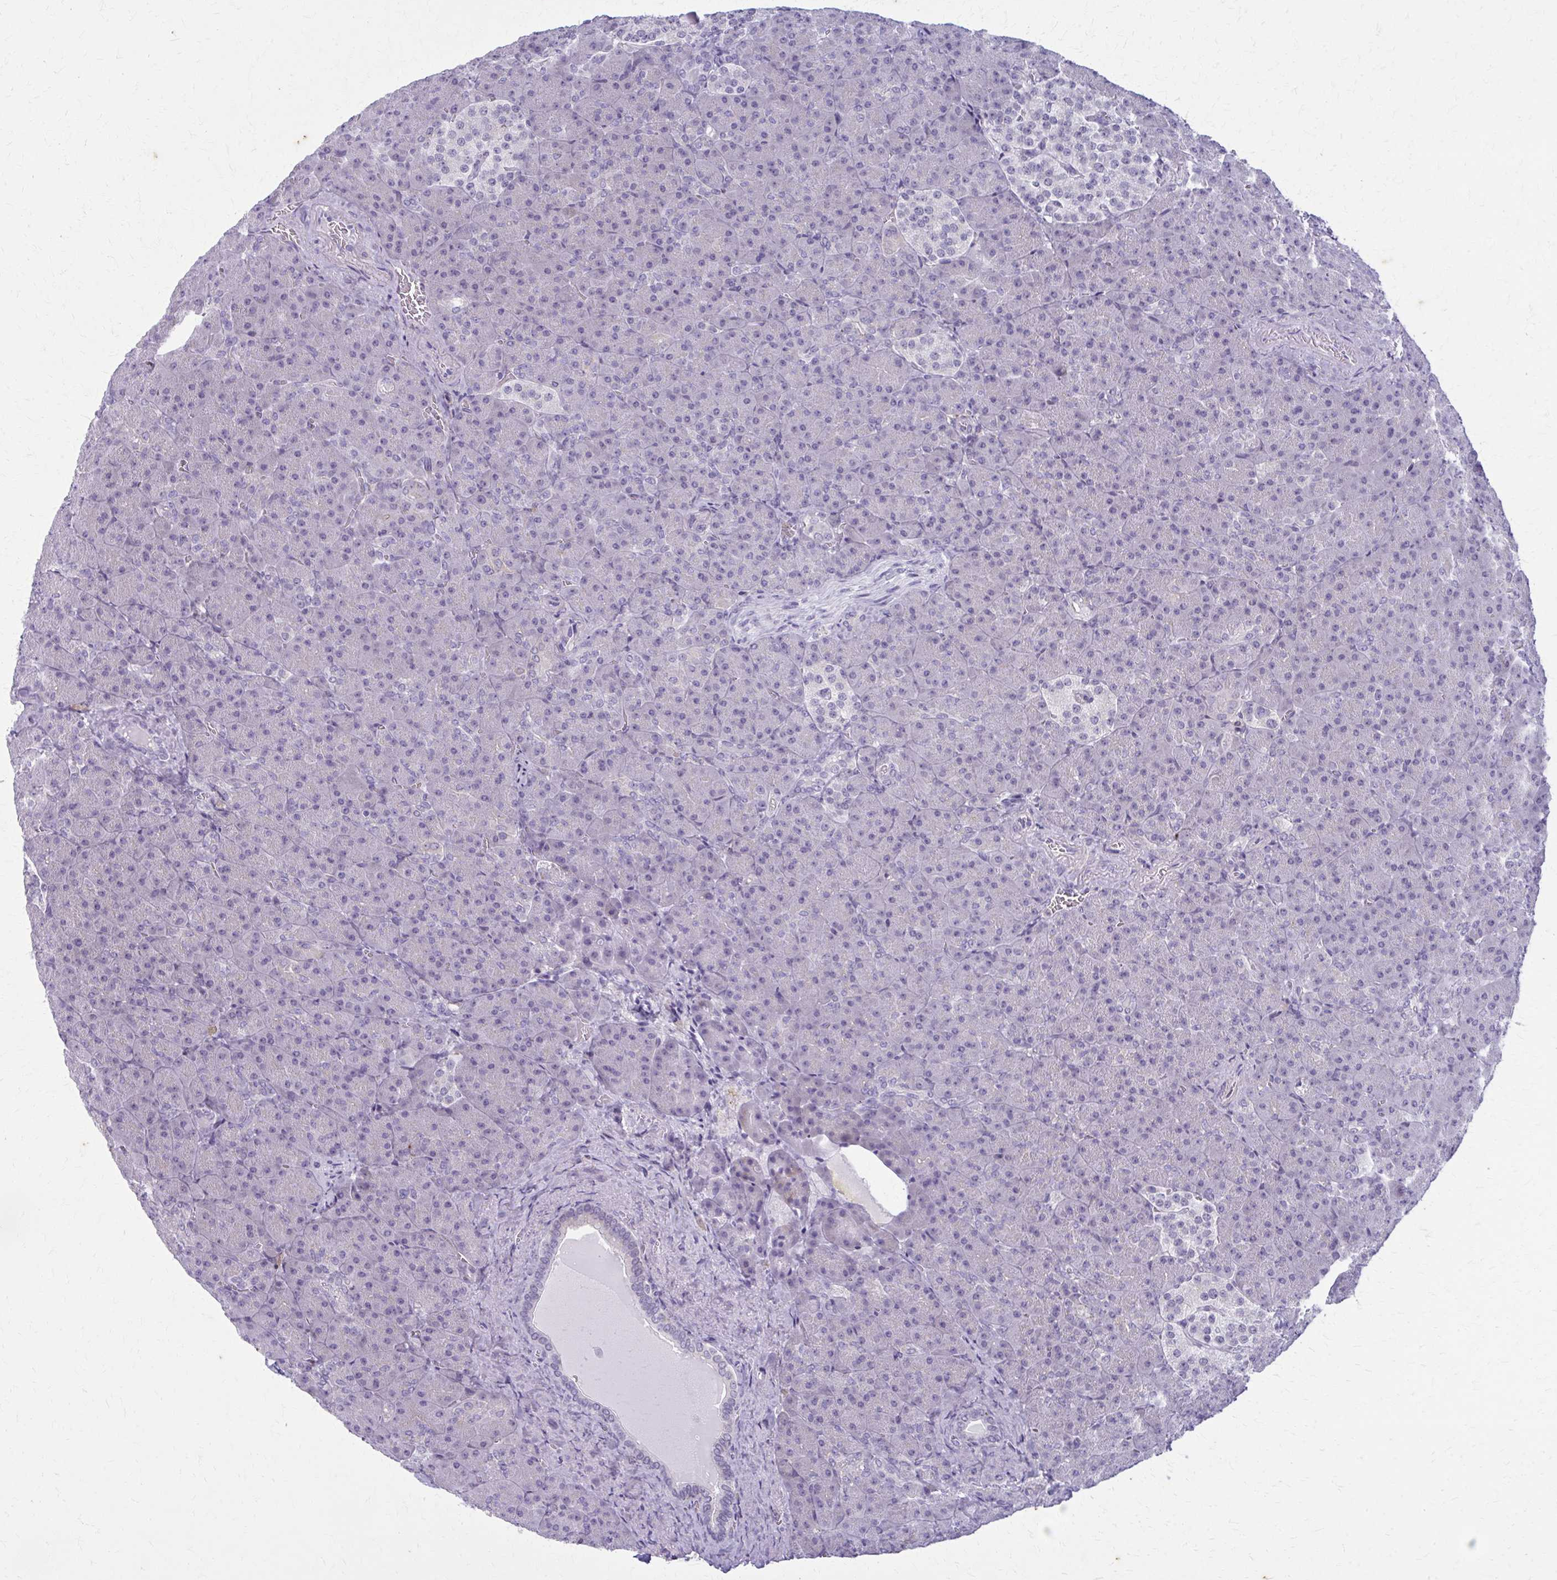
{"staining": {"intensity": "negative", "quantity": "none", "location": "none"}, "tissue": "pancreas", "cell_type": "Exocrine glandular cells", "image_type": "normal", "snomed": [{"axis": "morphology", "description": "Normal tissue, NOS"}, {"axis": "topography", "description": "Pancreas"}], "caption": "DAB (3,3'-diaminobenzidine) immunohistochemical staining of unremarkable human pancreas exhibits no significant staining in exocrine glandular cells. (DAB (3,3'-diaminobenzidine) immunohistochemistry visualized using brightfield microscopy, high magnification).", "gene": "CARD9", "patient": {"sex": "female", "age": 74}}